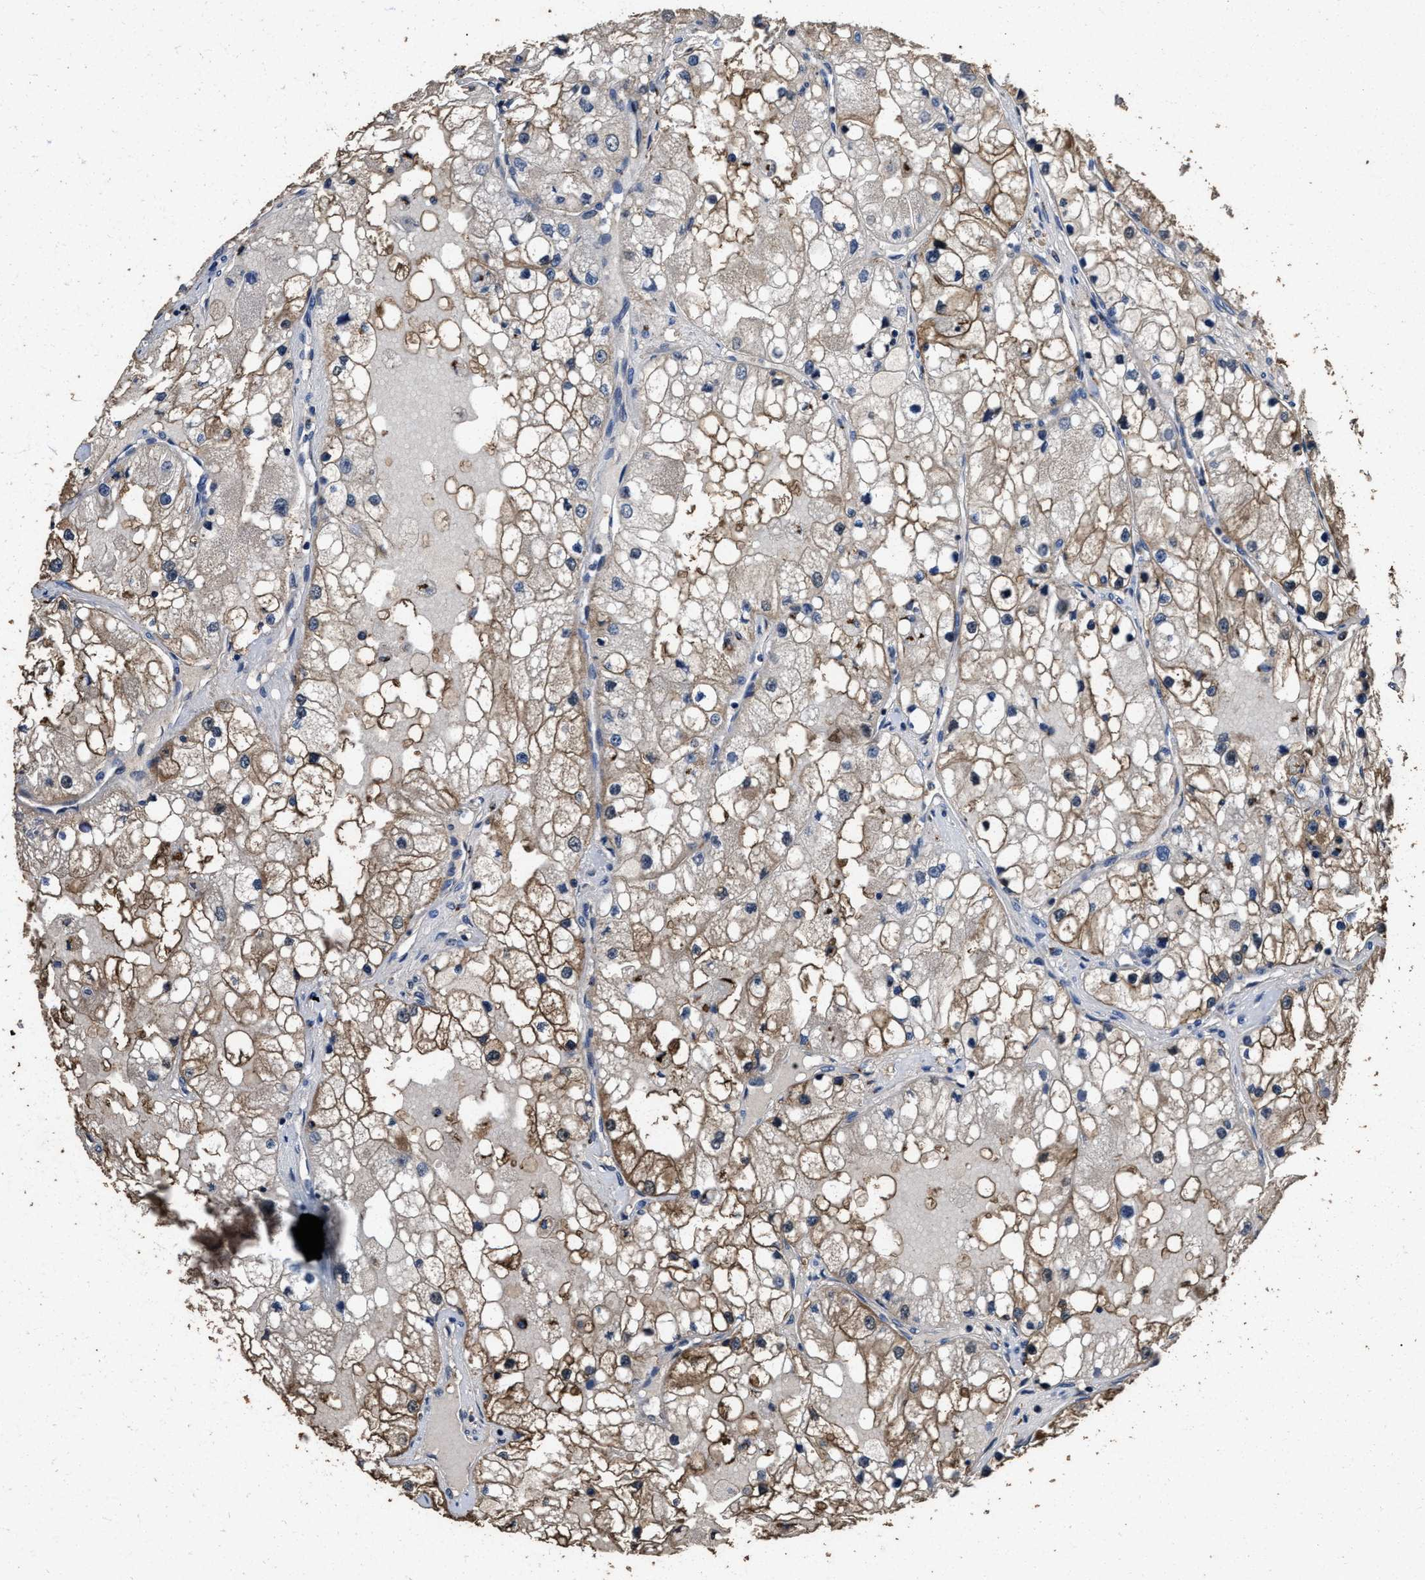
{"staining": {"intensity": "moderate", "quantity": "25%-75%", "location": "cytoplasmic/membranous"}, "tissue": "renal cancer", "cell_type": "Tumor cells", "image_type": "cancer", "snomed": [{"axis": "morphology", "description": "Adenocarcinoma, NOS"}, {"axis": "topography", "description": "Kidney"}], "caption": "Renal adenocarcinoma stained with a brown dye shows moderate cytoplasmic/membranous positive expression in about 25%-75% of tumor cells.", "gene": "TPST2", "patient": {"sex": "male", "age": 68}}